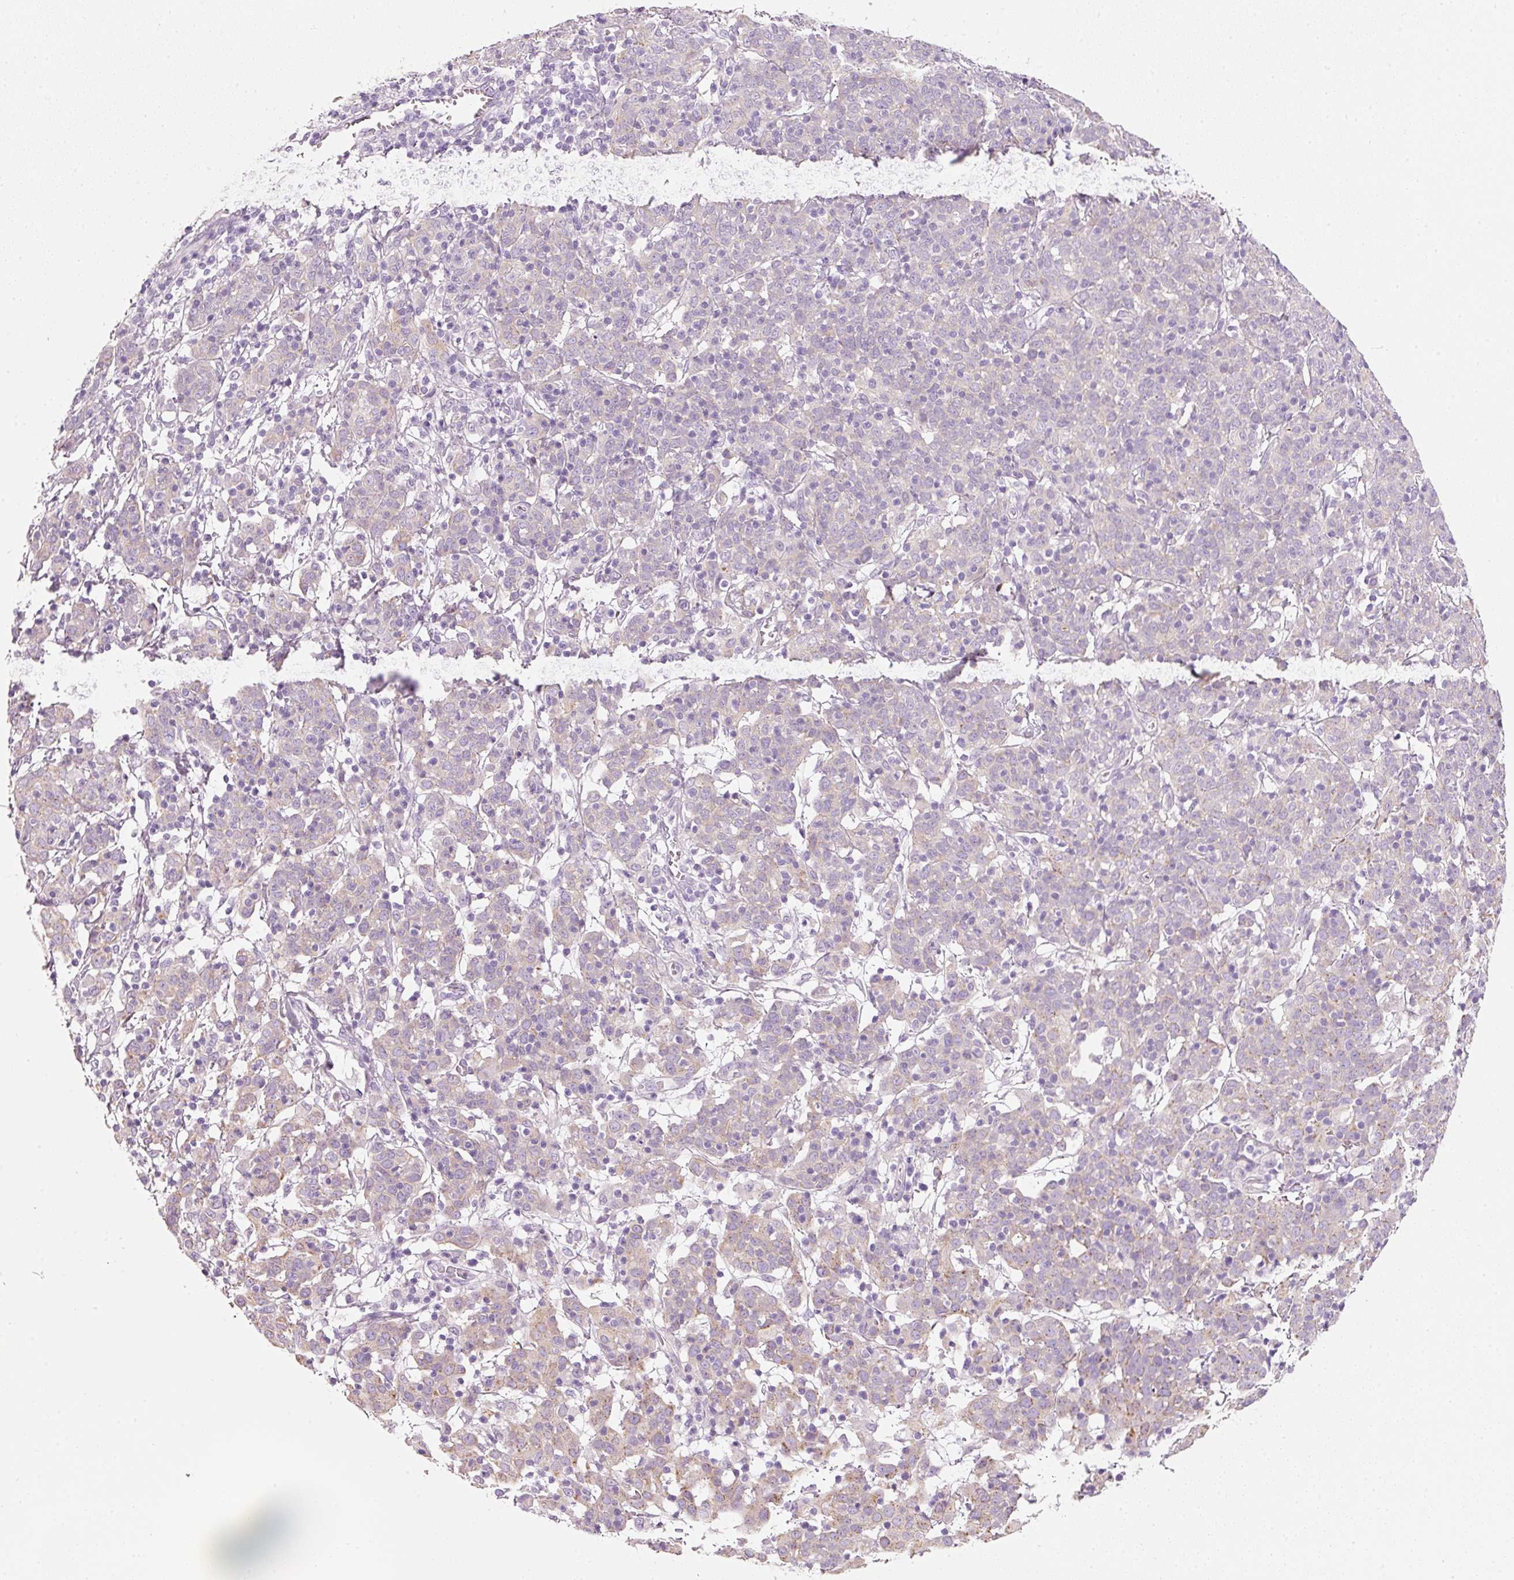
{"staining": {"intensity": "negative", "quantity": "none", "location": "none"}, "tissue": "cervical cancer", "cell_type": "Tumor cells", "image_type": "cancer", "snomed": [{"axis": "morphology", "description": "Squamous cell carcinoma, NOS"}, {"axis": "topography", "description": "Cervix"}], "caption": "Human cervical cancer (squamous cell carcinoma) stained for a protein using immunohistochemistry (IHC) shows no staining in tumor cells.", "gene": "PDXDC1", "patient": {"sex": "female", "age": 67}}